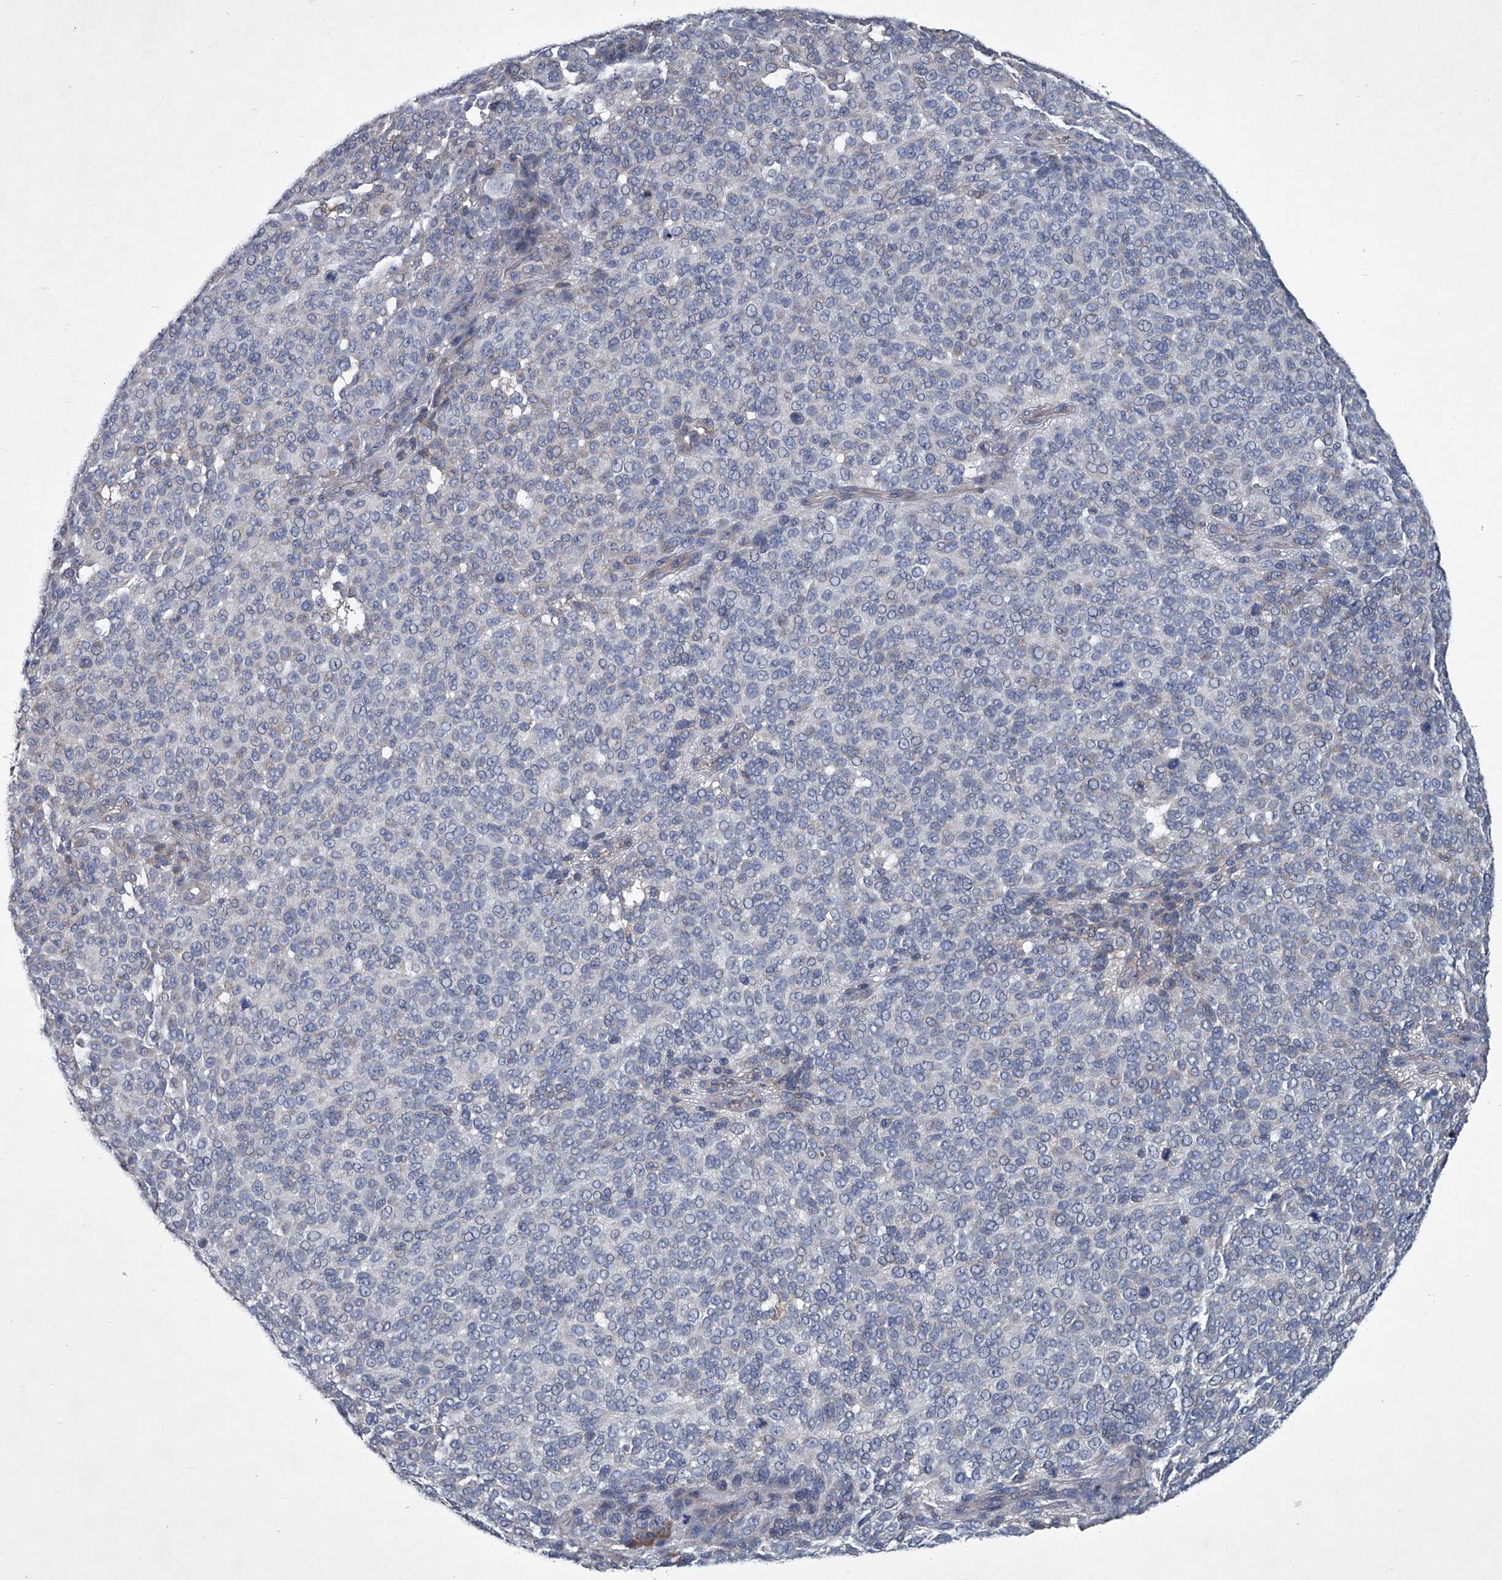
{"staining": {"intensity": "negative", "quantity": "none", "location": "none"}, "tissue": "melanoma", "cell_type": "Tumor cells", "image_type": "cancer", "snomed": [{"axis": "morphology", "description": "Malignant melanoma, NOS"}, {"axis": "topography", "description": "Skin"}], "caption": "The image shows no staining of tumor cells in melanoma.", "gene": "ABCG1", "patient": {"sex": "male", "age": 49}}